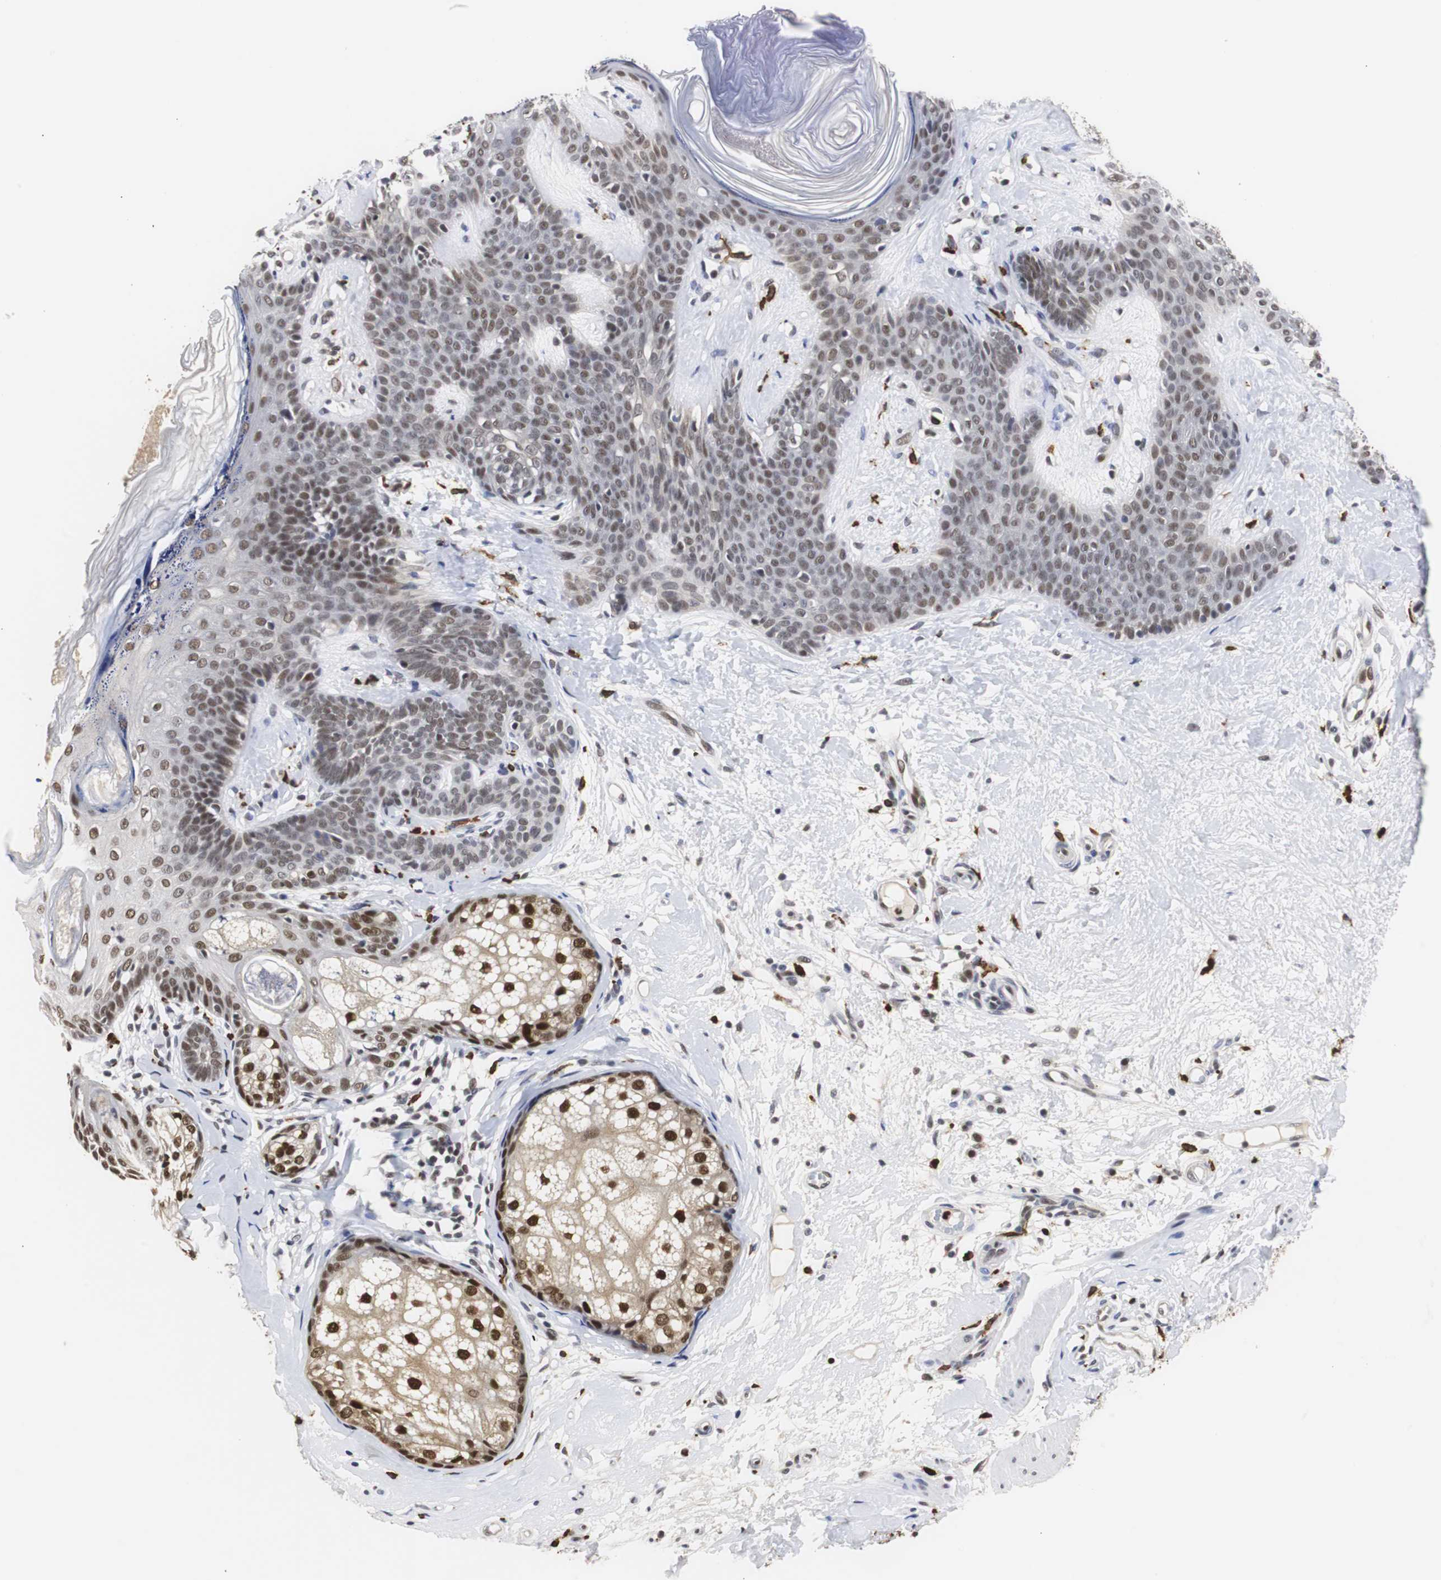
{"staining": {"intensity": "moderate", "quantity": ">75%", "location": "nuclear"}, "tissue": "skin cancer", "cell_type": "Tumor cells", "image_type": "cancer", "snomed": [{"axis": "morphology", "description": "Developmental malformation"}, {"axis": "morphology", "description": "Basal cell carcinoma"}, {"axis": "topography", "description": "Skin"}], "caption": "This micrograph reveals skin cancer (basal cell carcinoma) stained with immunohistochemistry (IHC) to label a protein in brown. The nuclear of tumor cells show moderate positivity for the protein. Nuclei are counter-stained blue.", "gene": "ZFC3H1", "patient": {"sex": "female", "age": 62}}